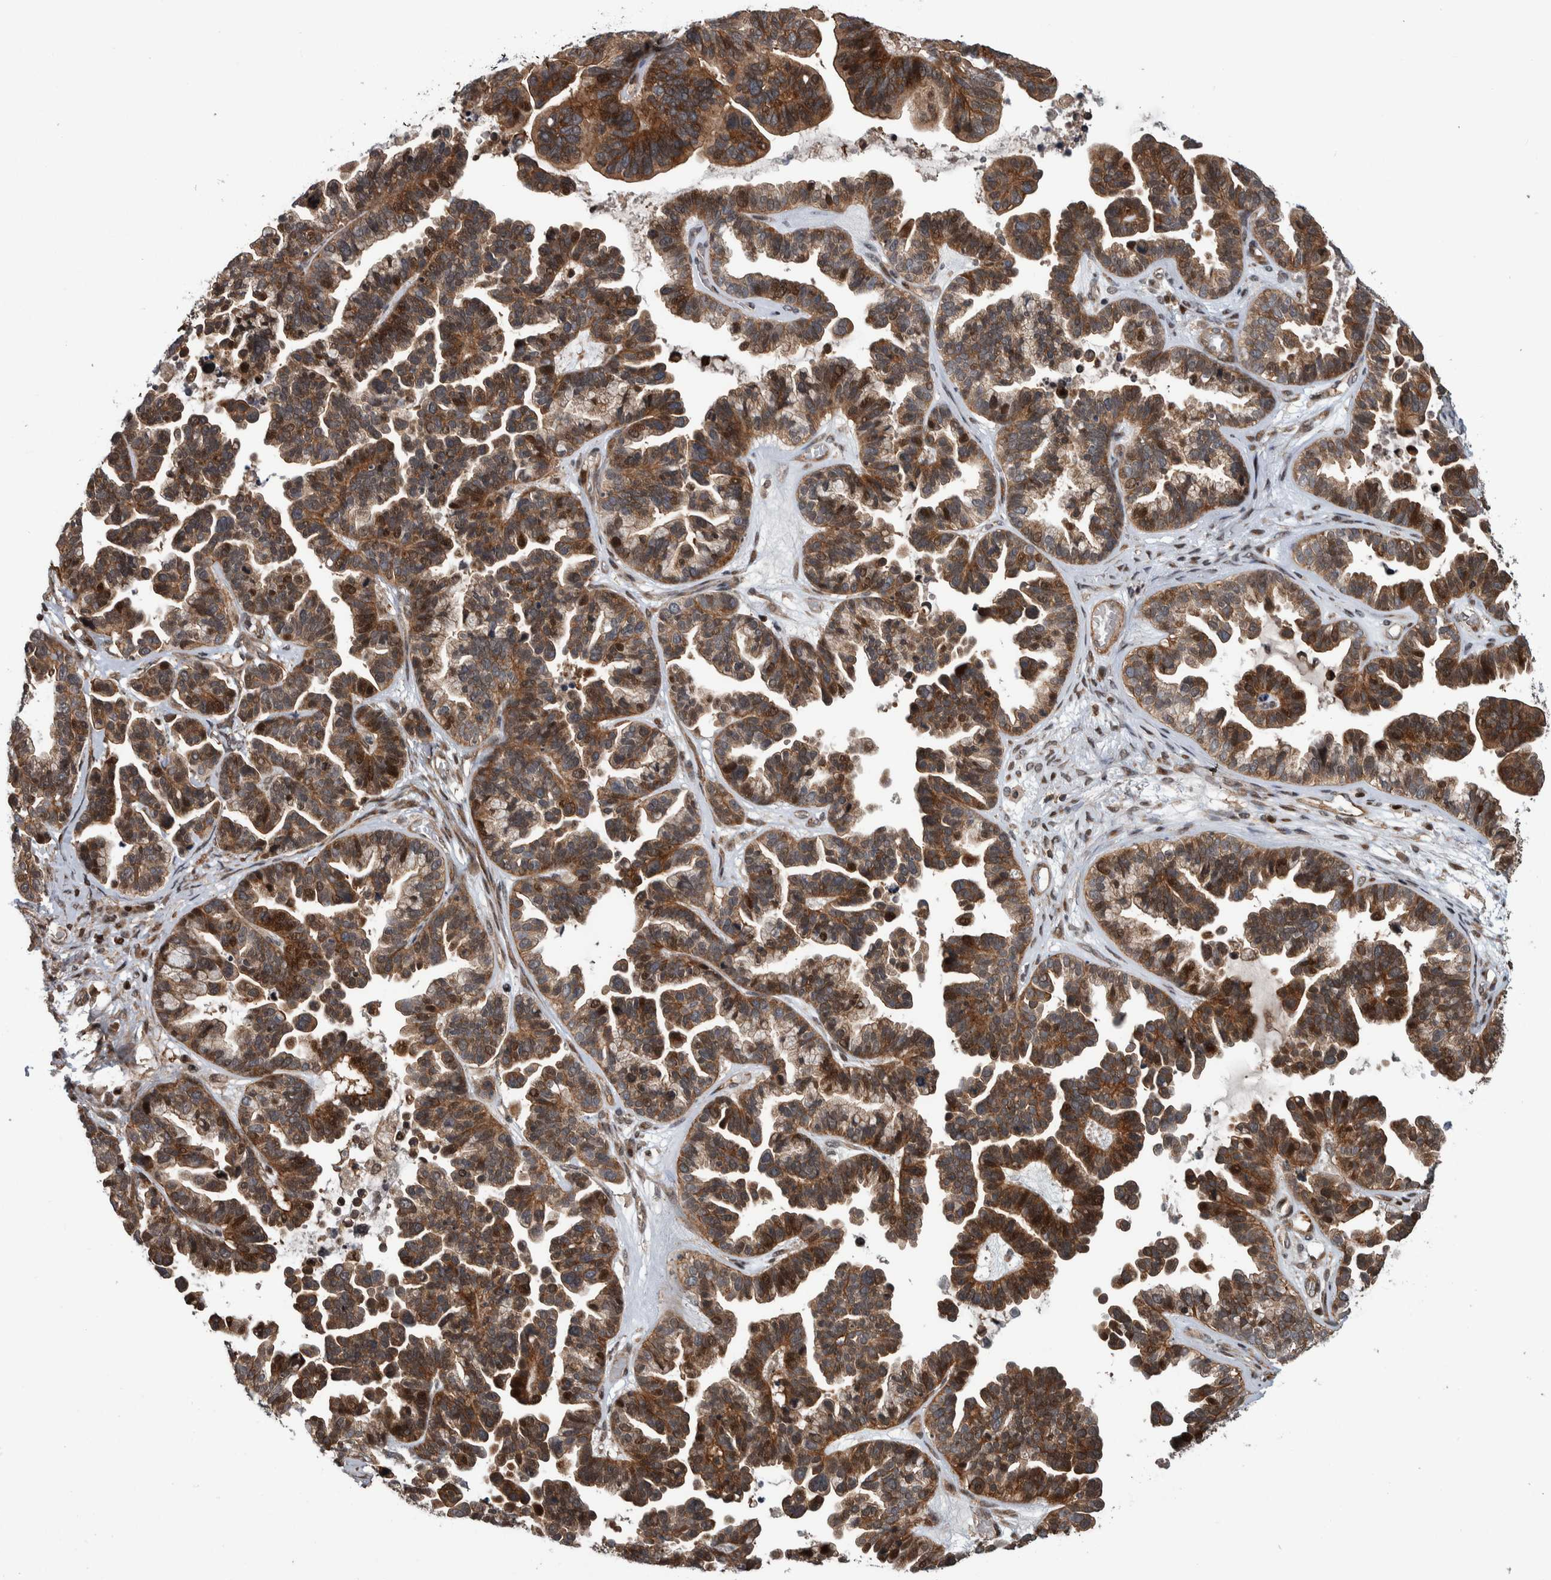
{"staining": {"intensity": "strong", "quantity": ">75%", "location": "cytoplasmic/membranous,nuclear"}, "tissue": "ovarian cancer", "cell_type": "Tumor cells", "image_type": "cancer", "snomed": [{"axis": "morphology", "description": "Cystadenocarcinoma, serous, NOS"}, {"axis": "topography", "description": "Ovary"}], "caption": "DAB (3,3'-diaminobenzidine) immunohistochemical staining of human serous cystadenocarcinoma (ovarian) reveals strong cytoplasmic/membranous and nuclear protein positivity in approximately >75% of tumor cells.", "gene": "ARFGEF1", "patient": {"sex": "female", "age": 56}}